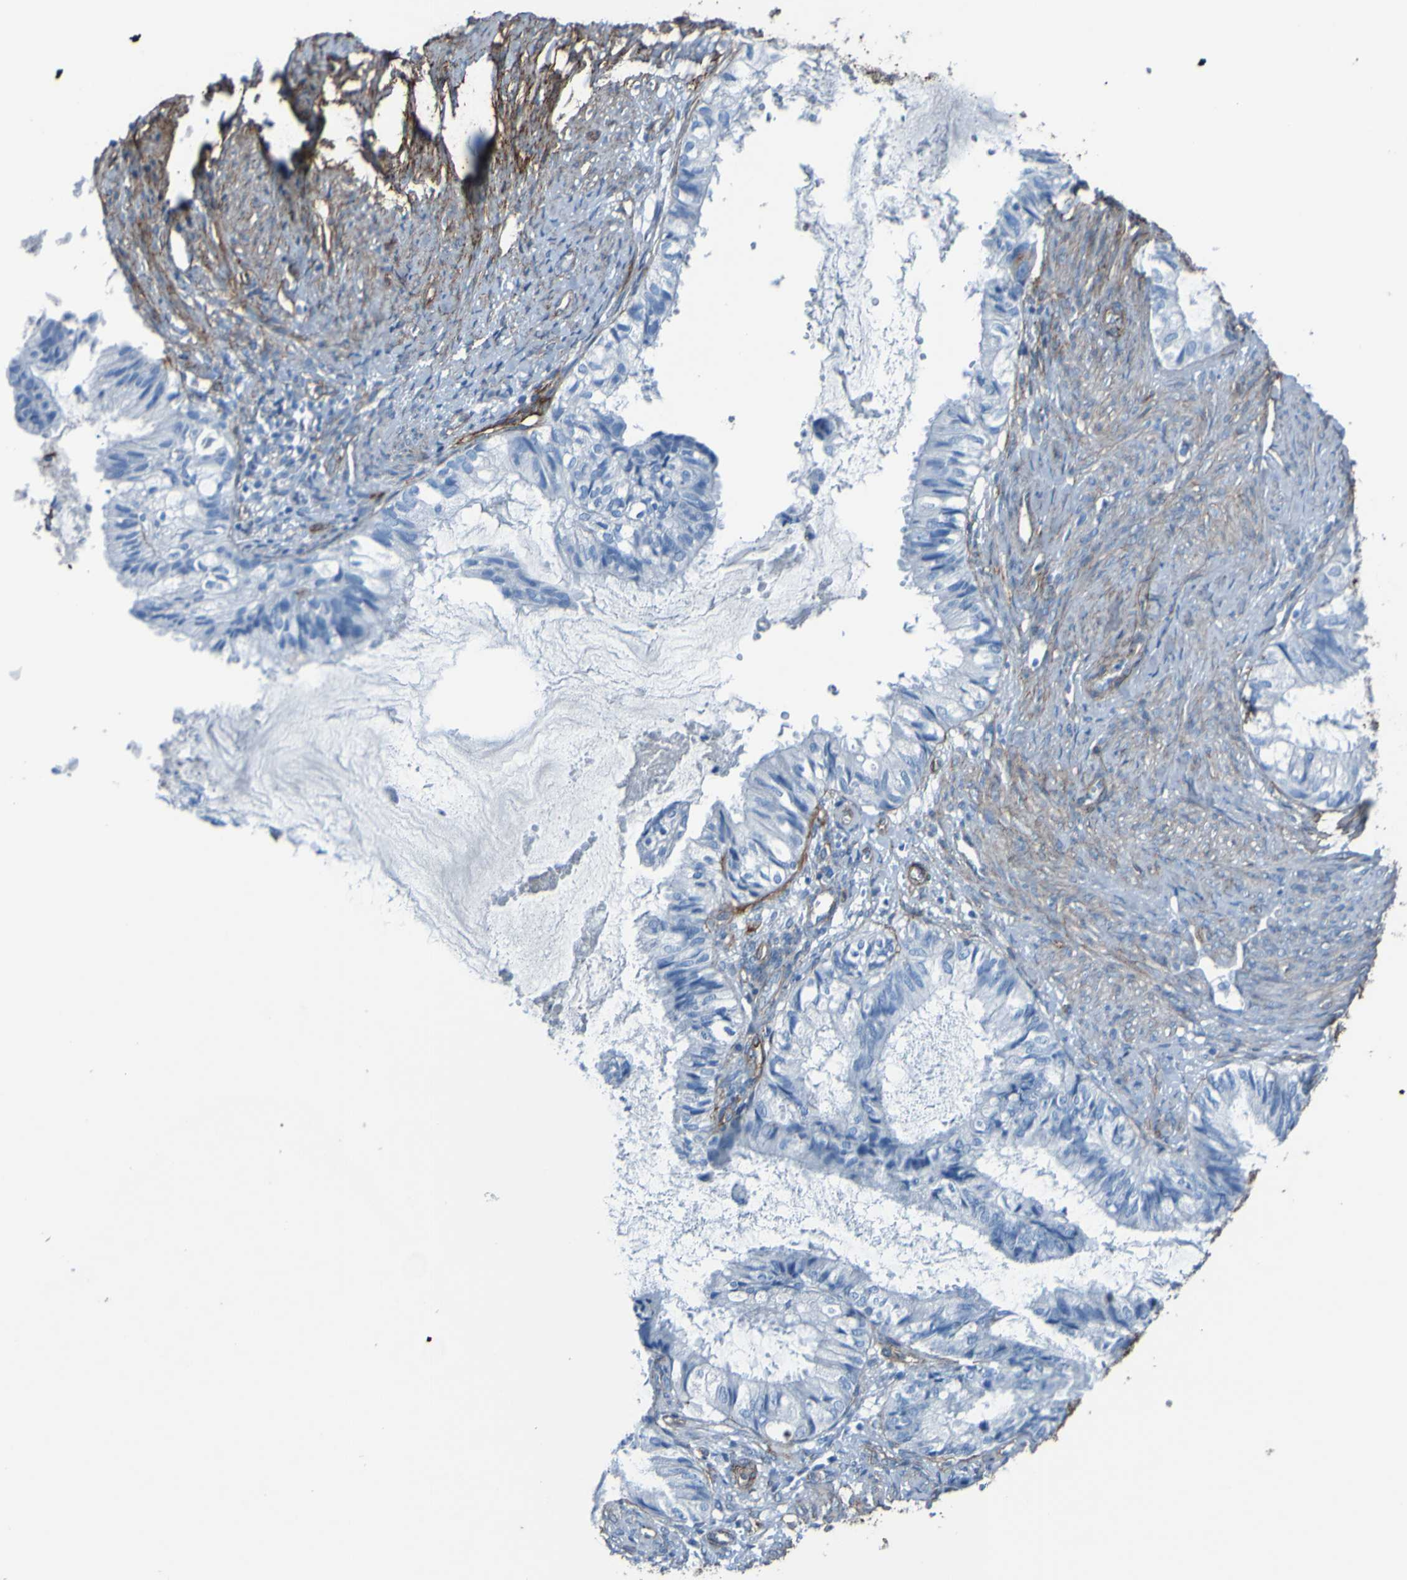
{"staining": {"intensity": "negative", "quantity": "none", "location": "none"}, "tissue": "cervical cancer", "cell_type": "Tumor cells", "image_type": "cancer", "snomed": [{"axis": "morphology", "description": "Normal tissue, NOS"}, {"axis": "morphology", "description": "Adenocarcinoma, NOS"}, {"axis": "topography", "description": "Cervix"}, {"axis": "topography", "description": "Endometrium"}], "caption": "IHC image of neoplastic tissue: human cervical adenocarcinoma stained with DAB (3,3'-diaminobenzidine) displays no significant protein positivity in tumor cells. (Brightfield microscopy of DAB (3,3'-diaminobenzidine) immunohistochemistry (IHC) at high magnification).", "gene": "COL4A2", "patient": {"sex": "female", "age": 86}}